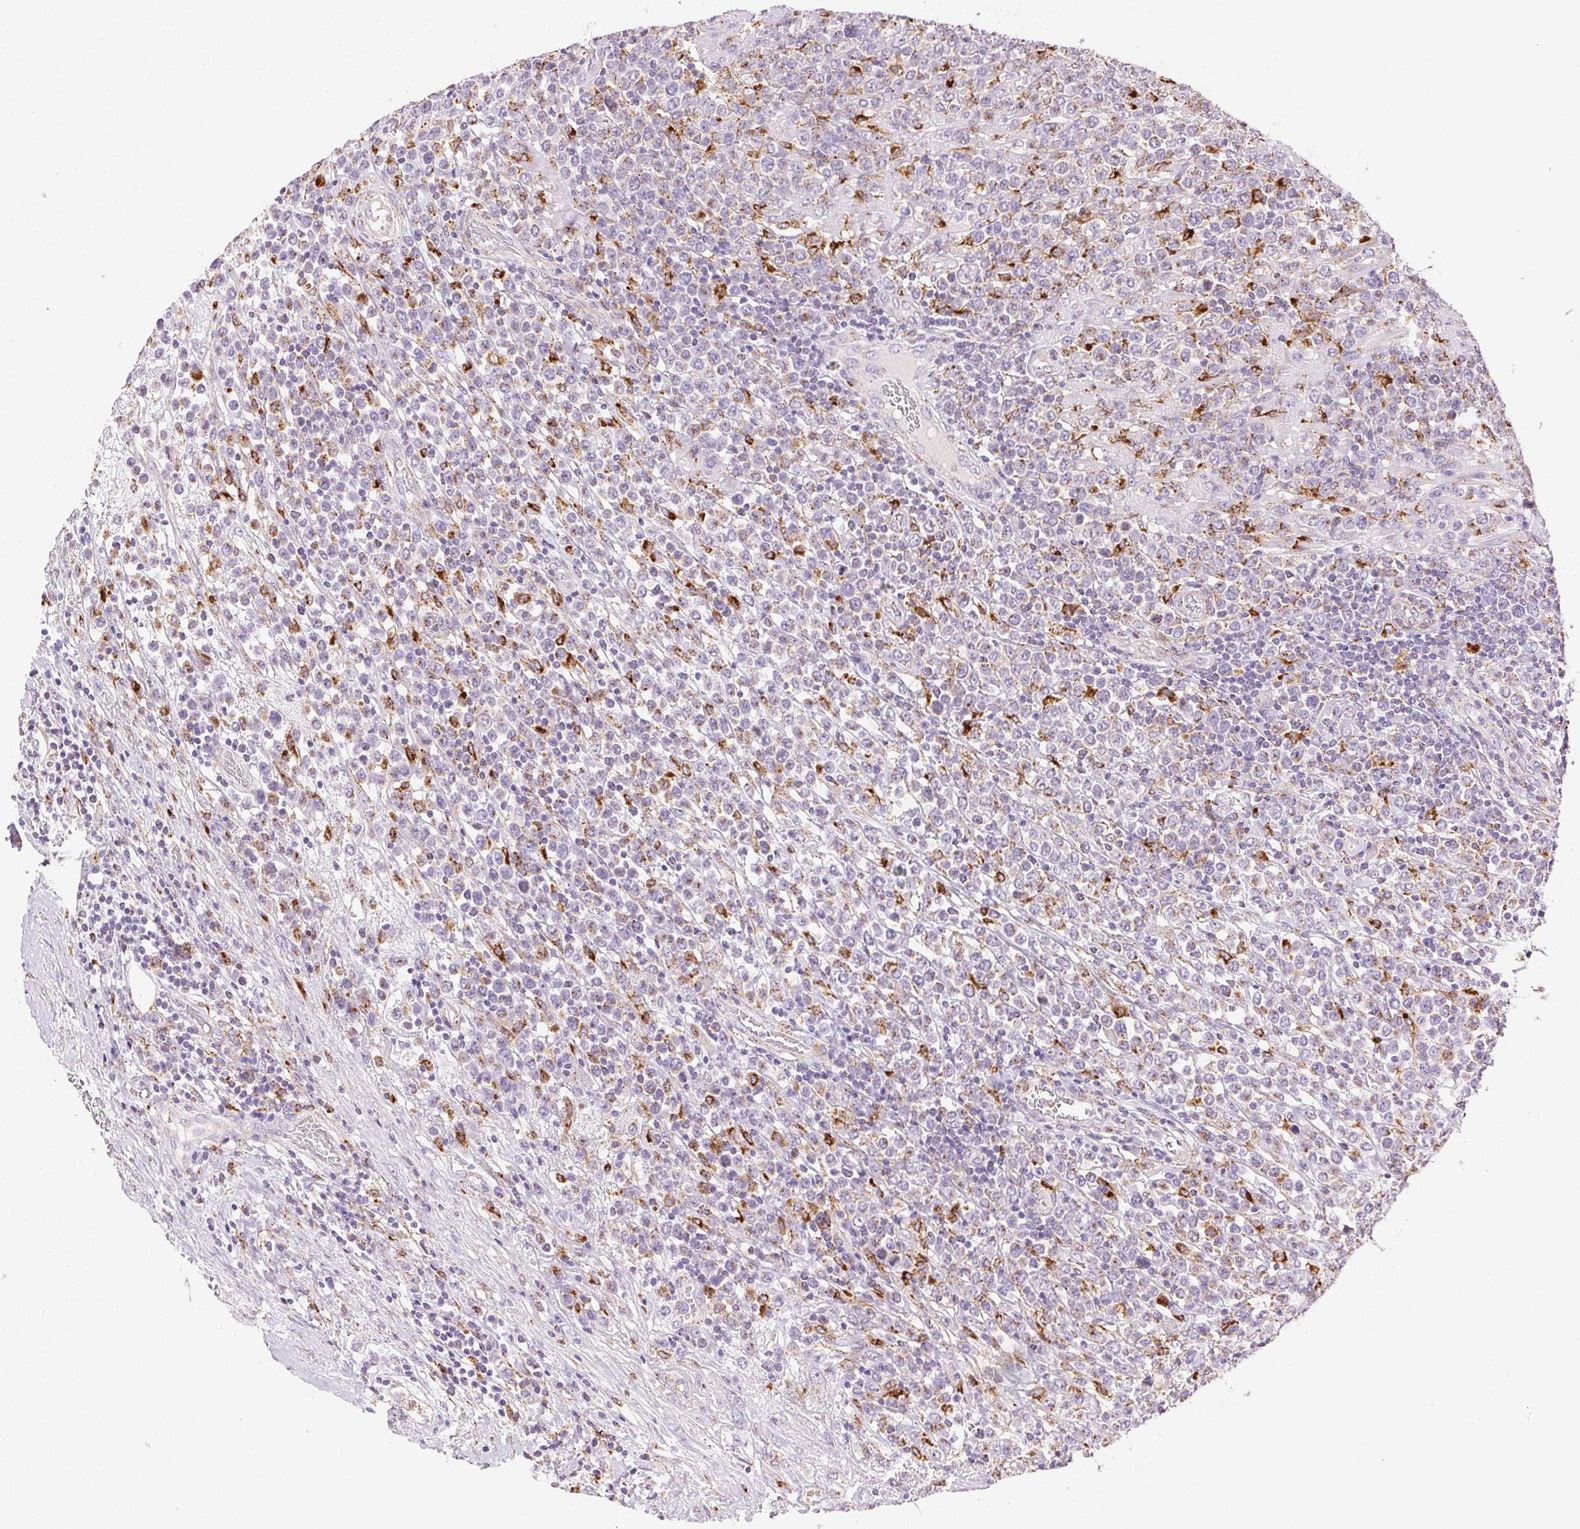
{"staining": {"intensity": "negative", "quantity": "none", "location": "none"}, "tissue": "lymphoma", "cell_type": "Tumor cells", "image_type": "cancer", "snomed": [{"axis": "morphology", "description": "Malignant lymphoma, non-Hodgkin's type, High grade"}, {"axis": "topography", "description": "Soft tissue"}], "caption": "A high-resolution image shows IHC staining of high-grade malignant lymphoma, non-Hodgkin's type, which demonstrates no significant staining in tumor cells.", "gene": "SCPEP1", "patient": {"sex": "female", "age": 56}}